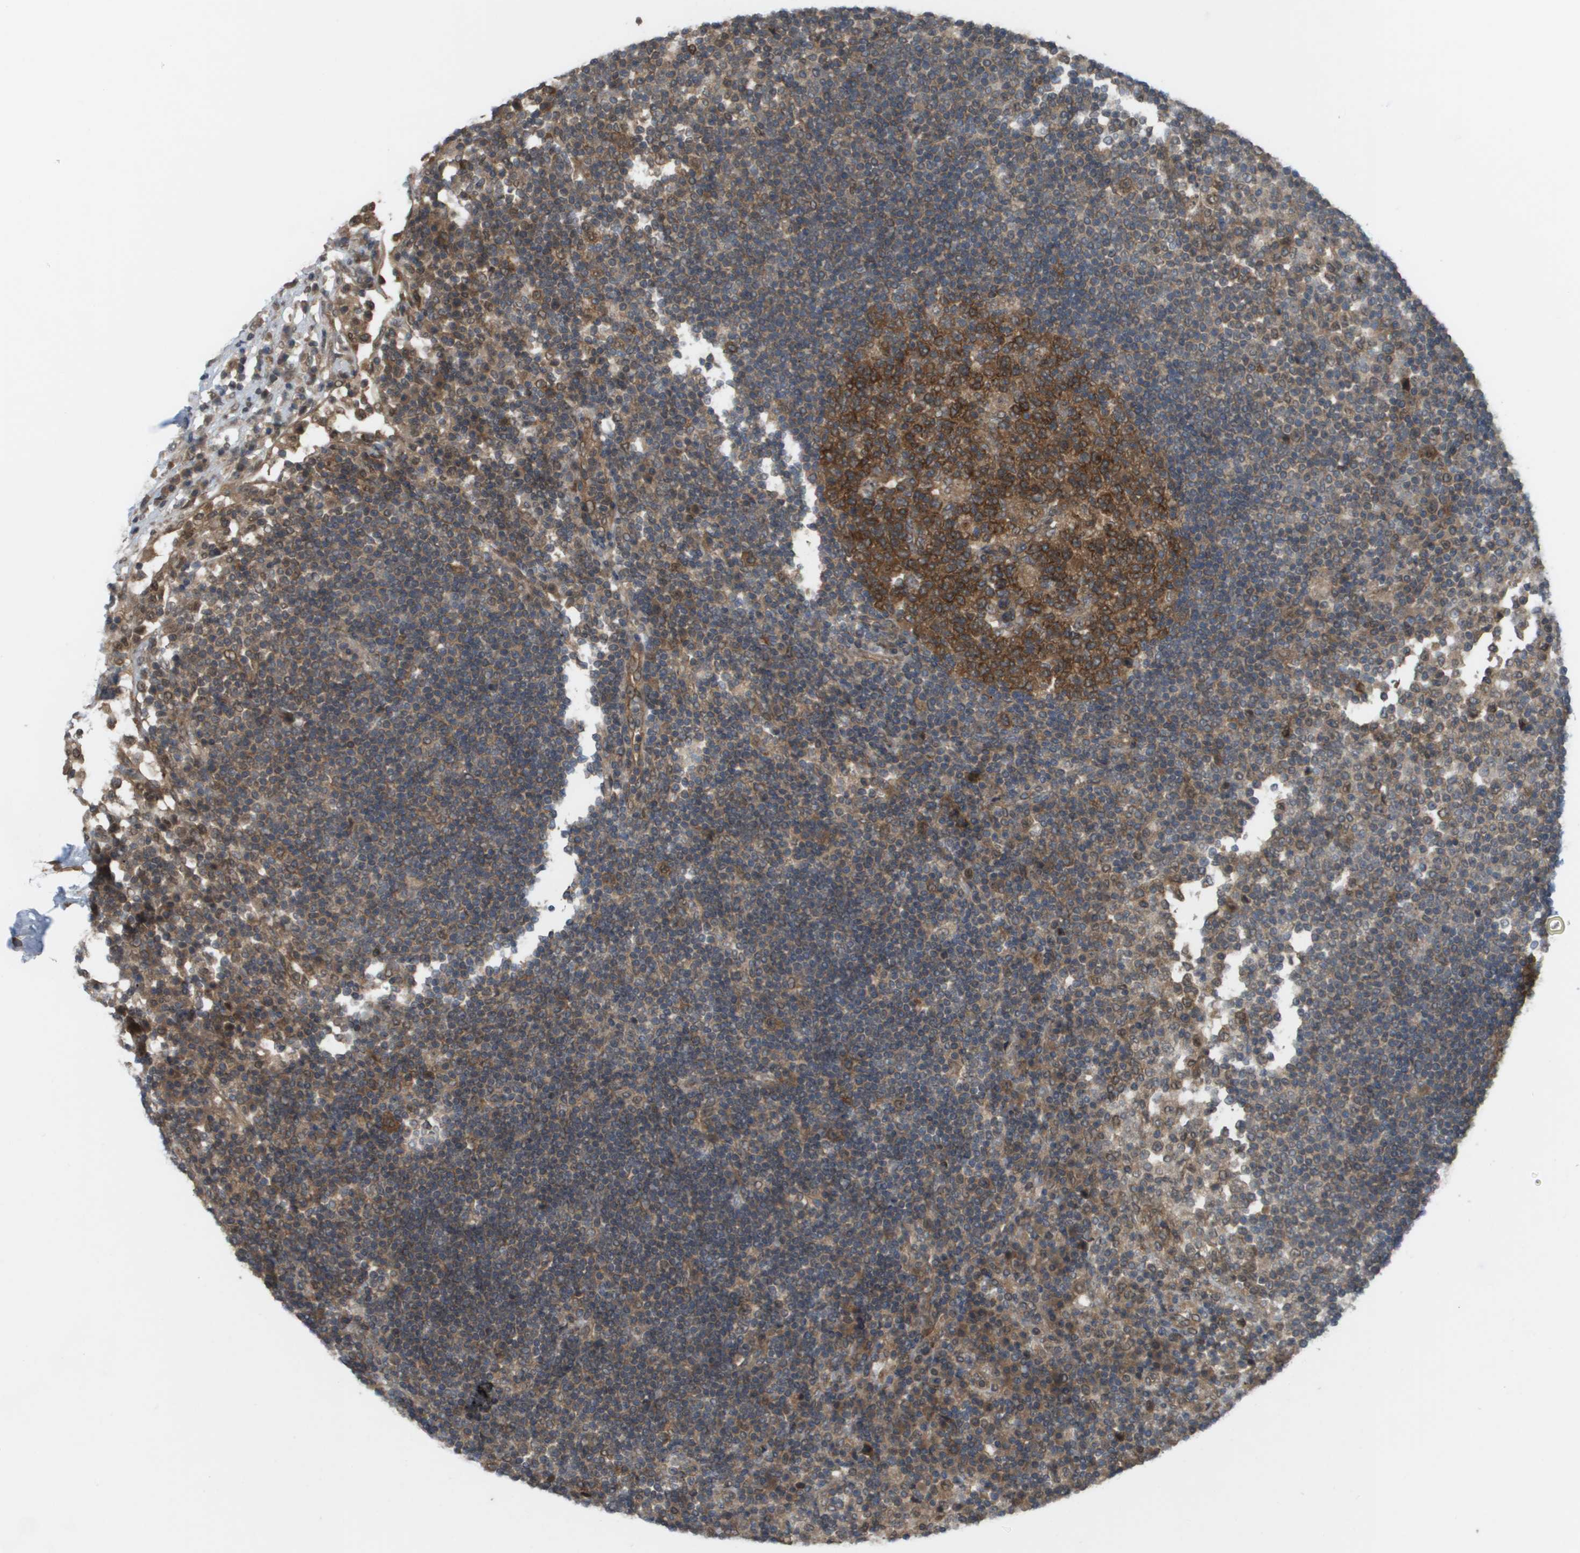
{"staining": {"intensity": "strong", "quantity": ">75%", "location": "cytoplasmic/membranous,nuclear"}, "tissue": "lymph node", "cell_type": "Germinal center cells", "image_type": "normal", "snomed": [{"axis": "morphology", "description": "Normal tissue, NOS"}, {"axis": "topography", "description": "Lymph node"}], "caption": "Protein expression analysis of normal lymph node exhibits strong cytoplasmic/membranous,nuclear staining in about >75% of germinal center cells. Using DAB (brown) and hematoxylin (blue) stains, captured at high magnification using brightfield microscopy.", "gene": "CTPS2", "patient": {"sex": "female", "age": 53}}